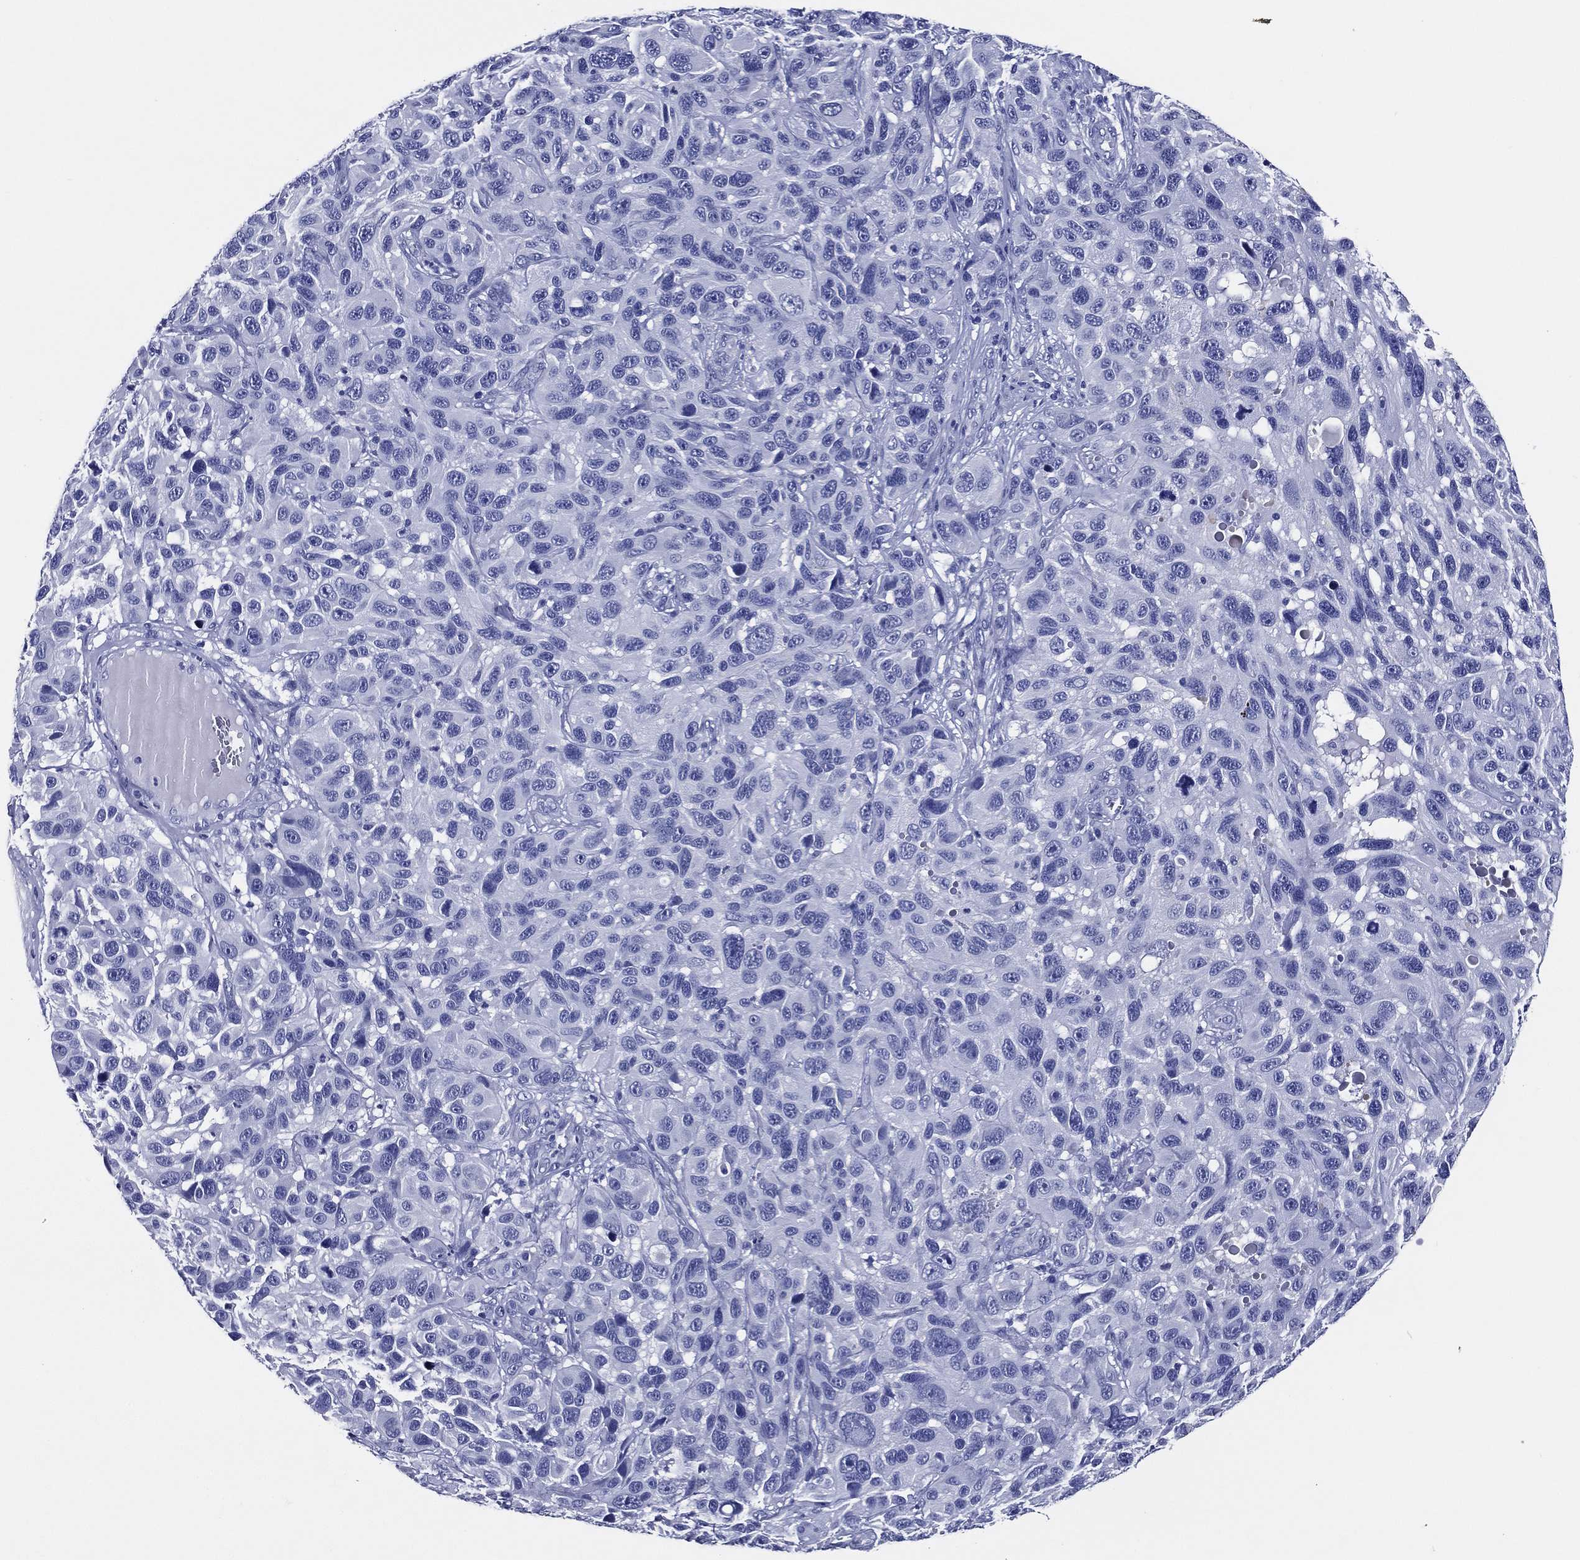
{"staining": {"intensity": "negative", "quantity": "none", "location": "none"}, "tissue": "melanoma", "cell_type": "Tumor cells", "image_type": "cancer", "snomed": [{"axis": "morphology", "description": "Malignant melanoma, NOS"}, {"axis": "topography", "description": "Skin"}], "caption": "This histopathology image is of malignant melanoma stained with immunohistochemistry to label a protein in brown with the nuclei are counter-stained blue. There is no expression in tumor cells.", "gene": "ACE2", "patient": {"sex": "male", "age": 53}}